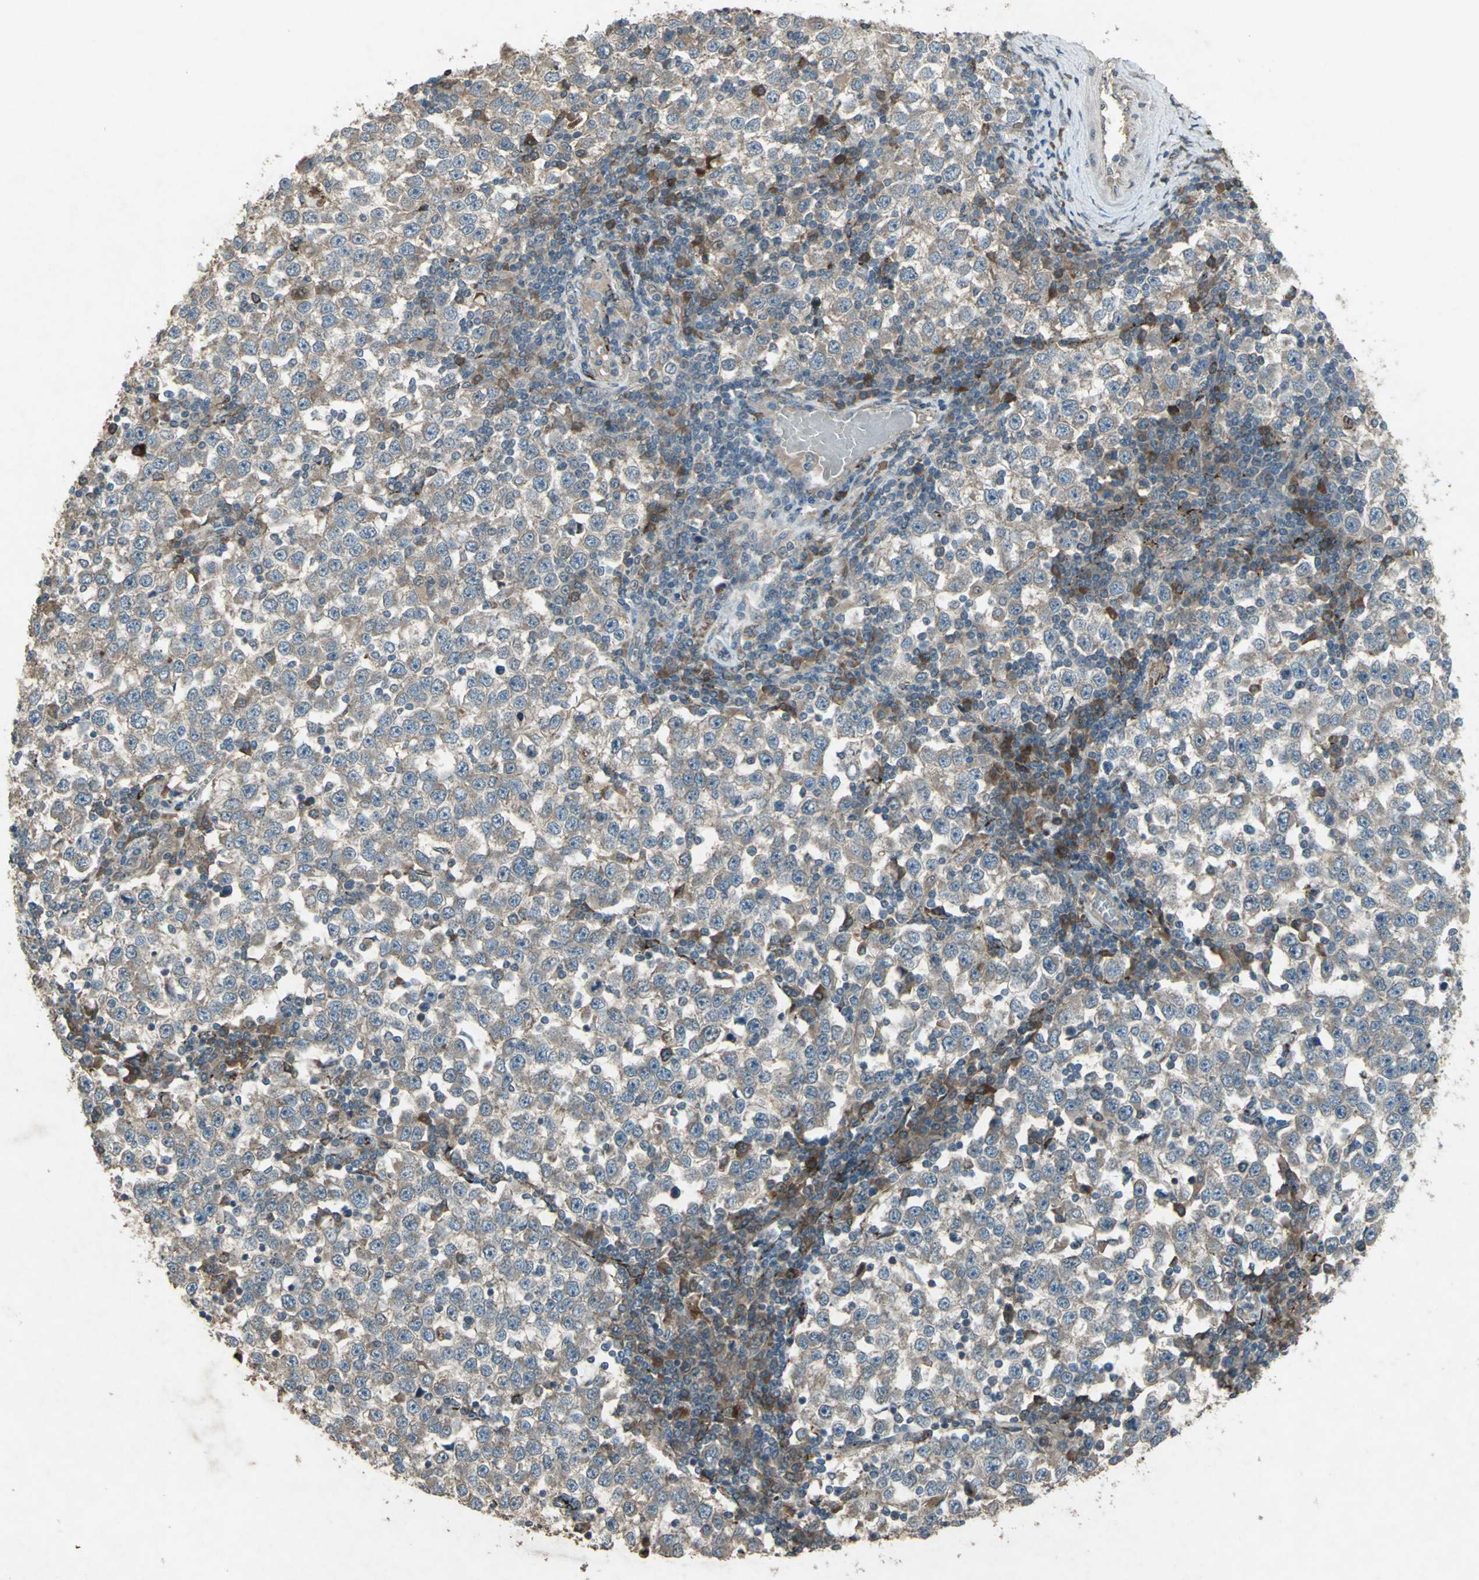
{"staining": {"intensity": "weak", "quantity": ">75%", "location": "cytoplasmic/membranous"}, "tissue": "testis cancer", "cell_type": "Tumor cells", "image_type": "cancer", "snomed": [{"axis": "morphology", "description": "Seminoma, NOS"}, {"axis": "topography", "description": "Testis"}], "caption": "Immunohistochemical staining of seminoma (testis) demonstrates low levels of weak cytoplasmic/membranous protein expression in approximately >75% of tumor cells.", "gene": "SEPTIN4", "patient": {"sex": "male", "age": 65}}